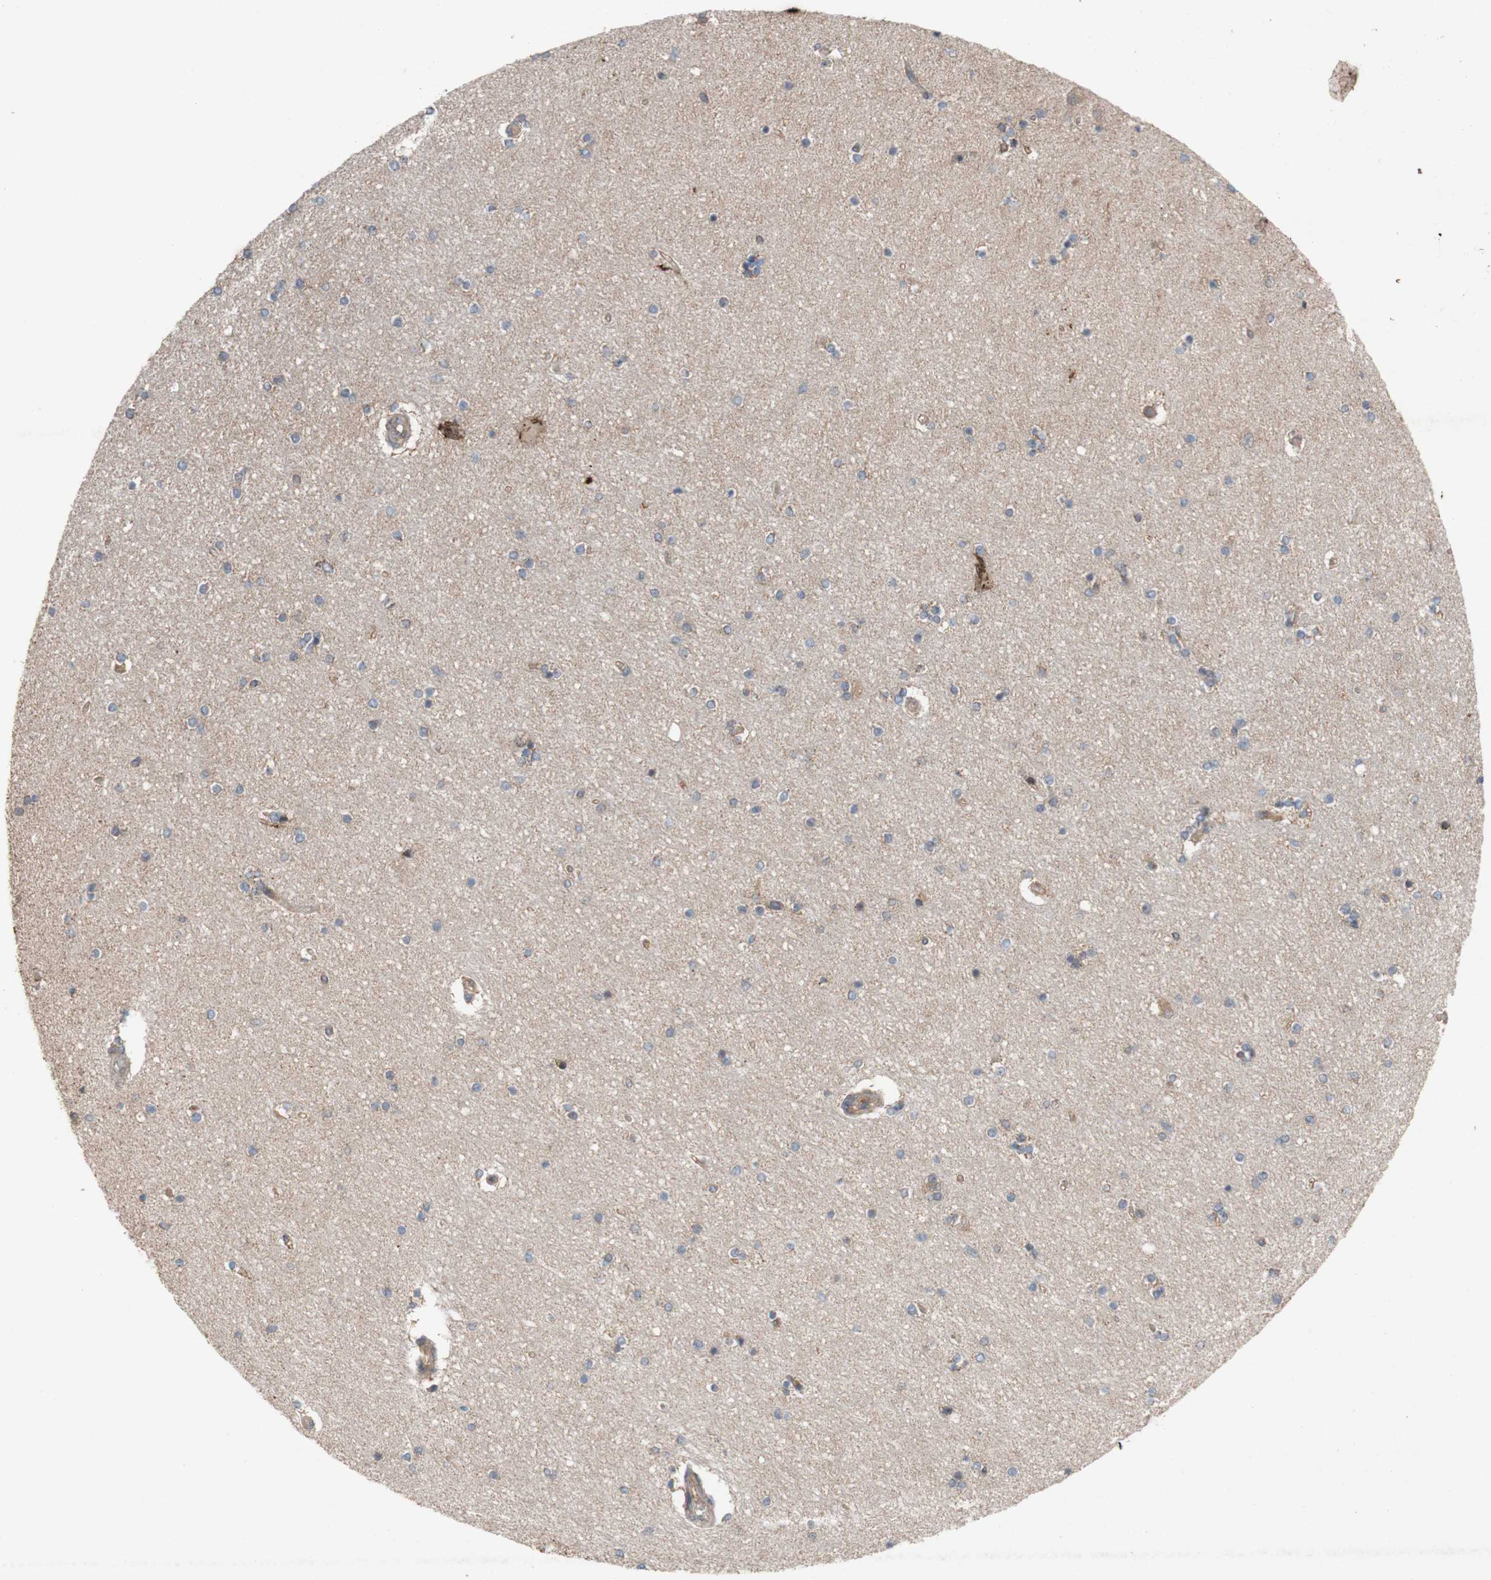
{"staining": {"intensity": "negative", "quantity": "none", "location": "none"}, "tissue": "hippocampus", "cell_type": "Glial cells", "image_type": "normal", "snomed": [{"axis": "morphology", "description": "Normal tissue, NOS"}, {"axis": "topography", "description": "Hippocampus"}], "caption": "Image shows no protein positivity in glial cells of benign hippocampus. (DAB immunohistochemistry (IHC) visualized using brightfield microscopy, high magnification).", "gene": "TST", "patient": {"sex": "female", "age": 54}}